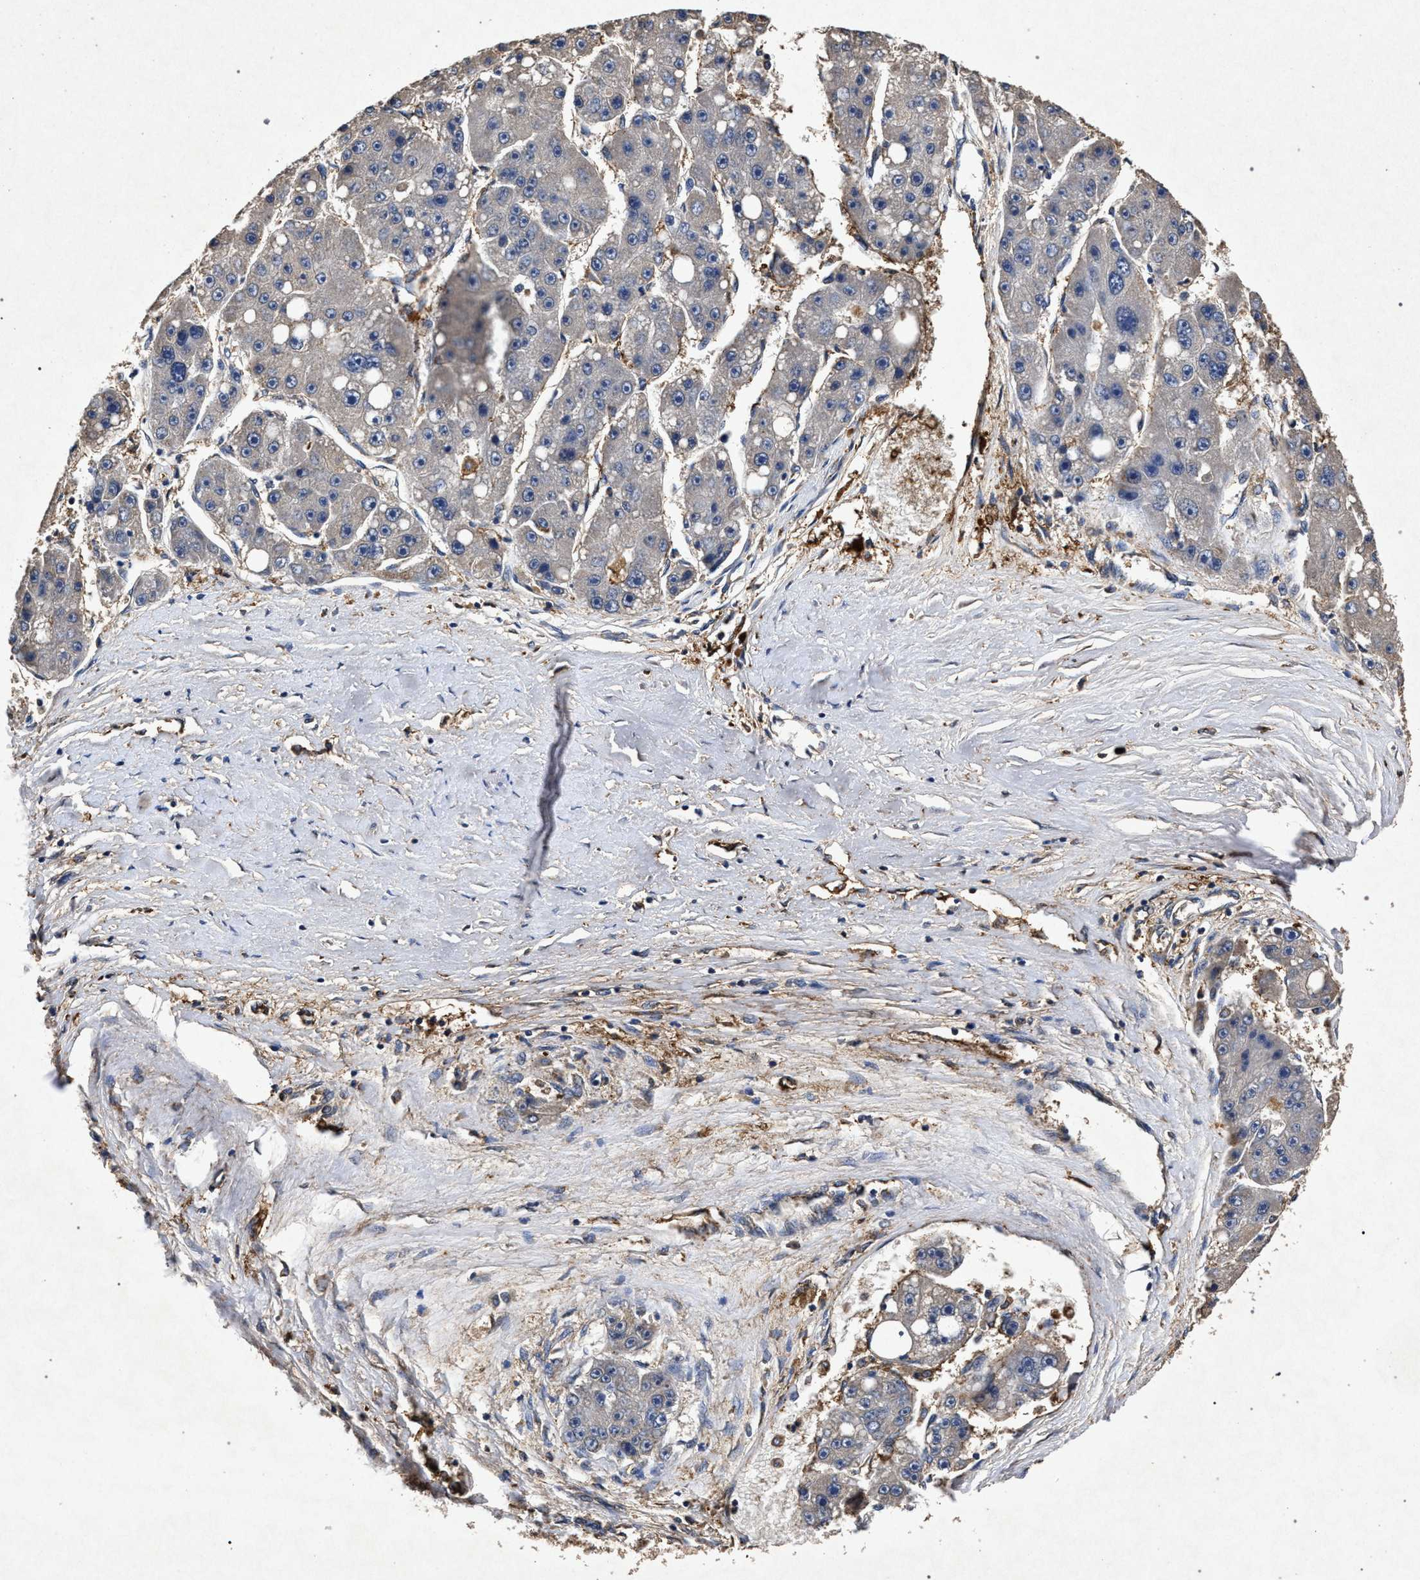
{"staining": {"intensity": "negative", "quantity": "none", "location": "none"}, "tissue": "liver cancer", "cell_type": "Tumor cells", "image_type": "cancer", "snomed": [{"axis": "morphology", "description": "Carcinoma, Hepatocellular, NOS"}, {"axis": "topography", "description": "Liver"}], "caption": "This is a image of IHC staining of liver cancer (hepatocellular carcinoma), which shows no staining in tumor cells.", "gene": "MARCKS", "patient": {"sex": "female", "age": 61}}